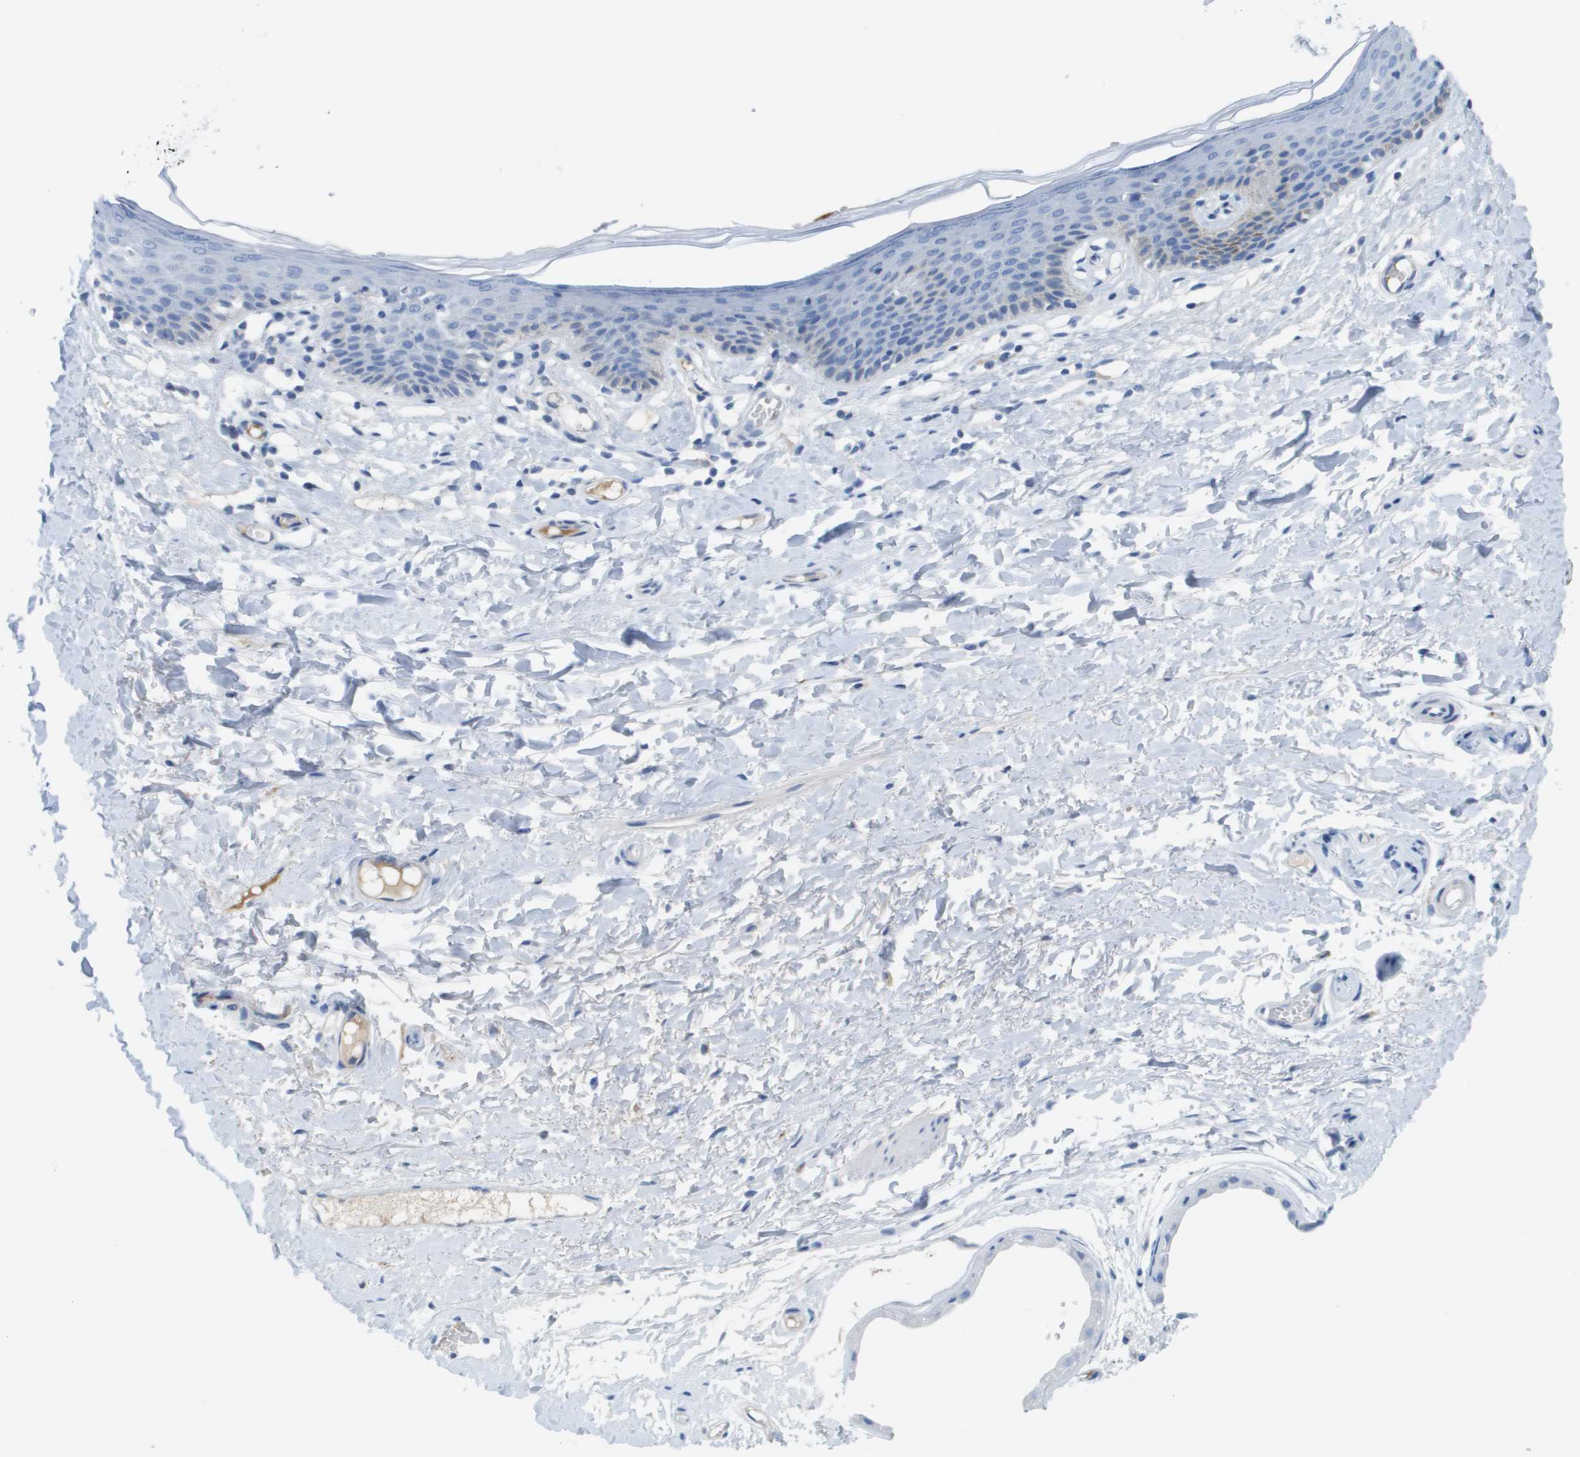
{"staining": {"intensity": "weak", "quantity": "<25%", "location": "cytoplasmic/membranous"}, "tissue": "skin", "cell_type": "Epidermal cells", "image_type": "normal", "snomed": [{"axis": "morphology", "description": "Normal tissue, NOS"}, {"axis": "topography", "description": "Vulva"}], "caption": "This image is of unremarkable skin stained with immunohistochemistry to label a protein in brown with the nuclei are counter-stained blue. There is no expression in epidermal cells.", "gene": "GPR18", "patient": {"sex": "female", "age": 54}}